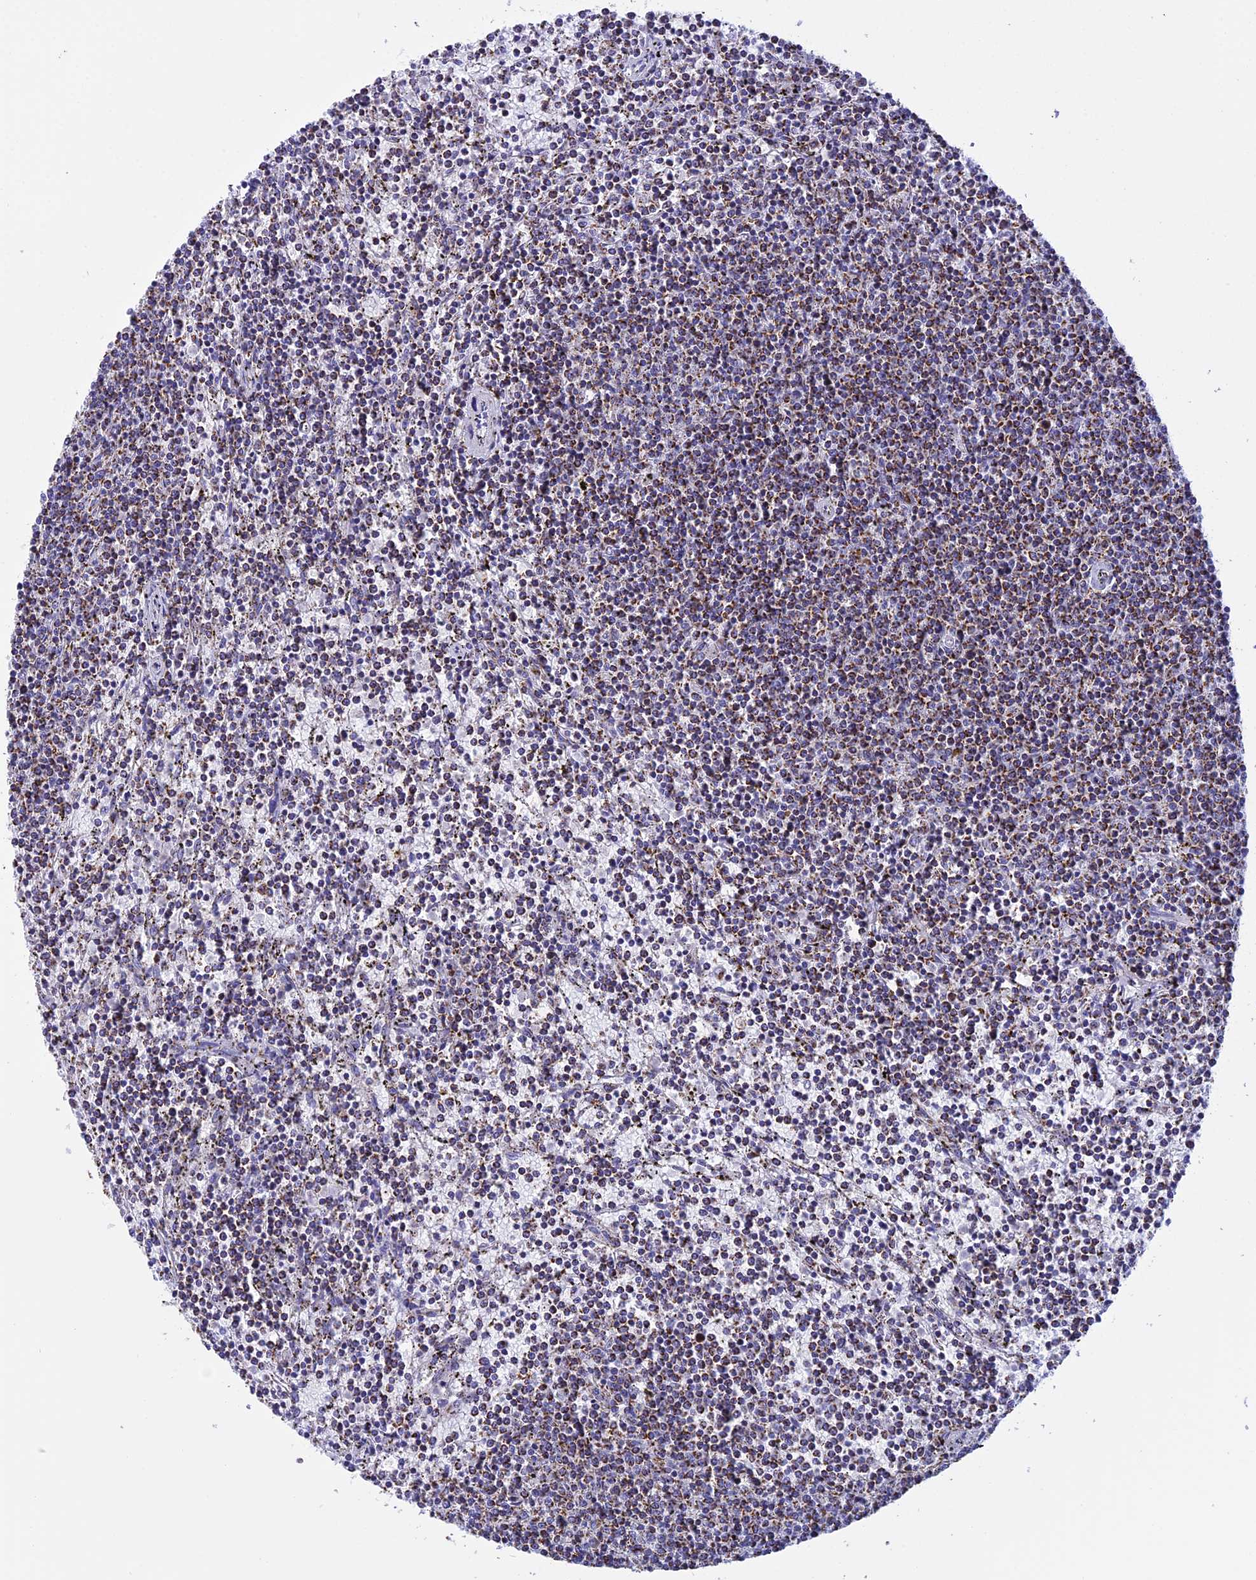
{"staining": {"intensity": "moderate", "quantity": "25%-75%", "location": "cytoplasmic/membranous"}, "tissue": "lymphoma", "cell_type": "Tumor cells", "image_type": "cancer", "snomed": [{"axis": "morphology", "description": "Malignant lymphoma, non-Hodgkin's type, Low grade"}, {"axis": "topography", "description": "Spleen"}], "caption": "An IHC image of tumor tissue is shown. Protein staining in brown highlights moderate cytoplasmic/membranous positivity in lymphoma within tumor cells. (brown staining indicates protein expression, while blue staining denotes nuclei).", "gene": "KCNG1", "patient": {"sex": "female", "age": 50}}